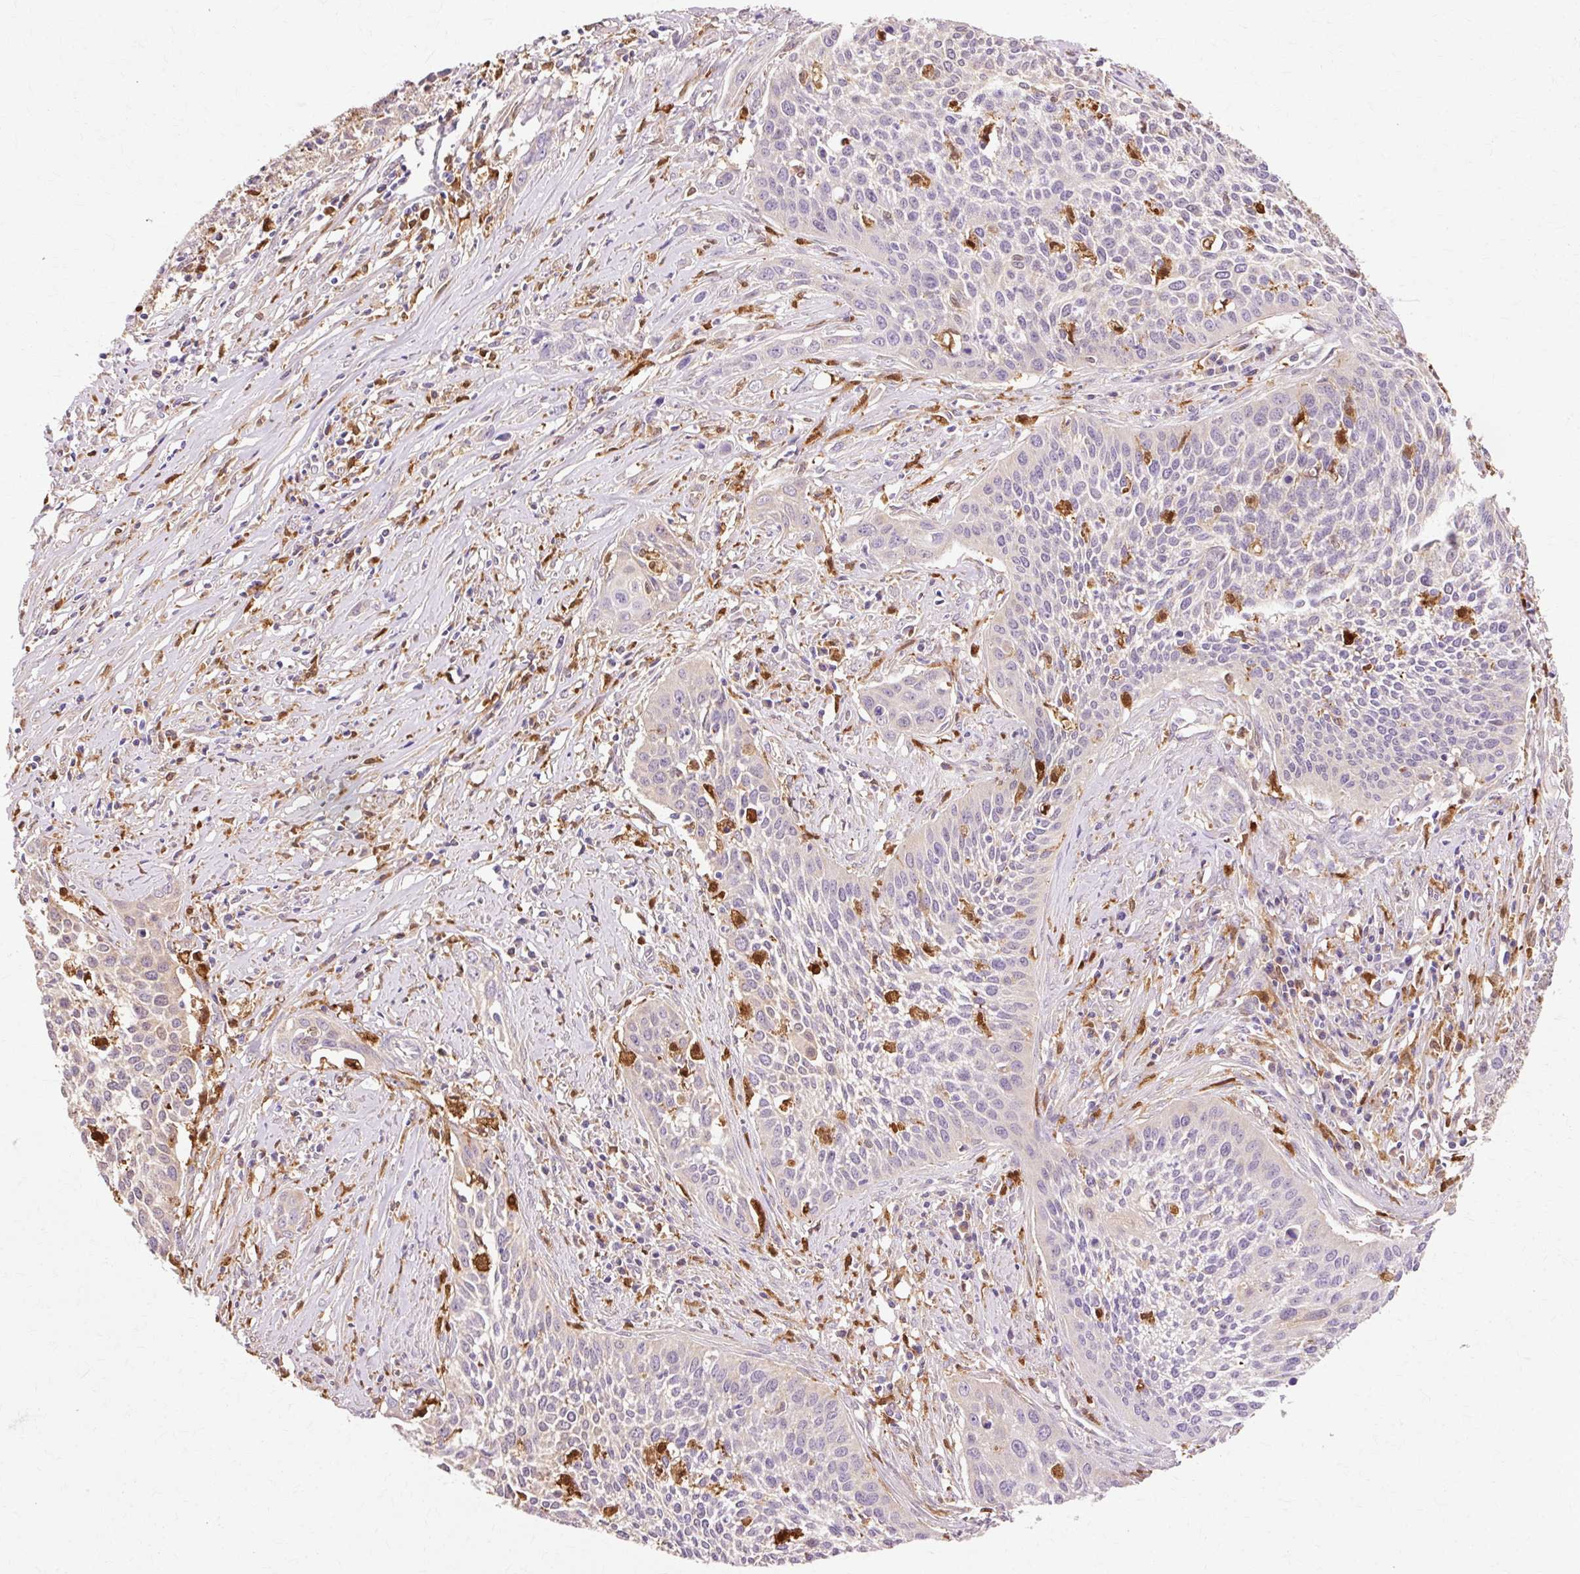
{"staining": {"intensity": "weak", "quantity": "<25%", "location": "cytoplasmic/membranous"}, "tissue": "cervical cancer", "cell_type": "Tumor cells", "image_type": "cancer", "snomed": [{"axis": "morphology", "description": "Squamous cell carcinoma, NOS"}, {"axis": "topography", "description": "Cervix"}], "caption": "An immunohistochemistry image of squamous cell carcinoma (cervical) is shown. There is no staining in tumor cells of squamous cell carcinoma (cervical).", "gene": "GPX1", "patient": {"sex": "female", "age": 34}}